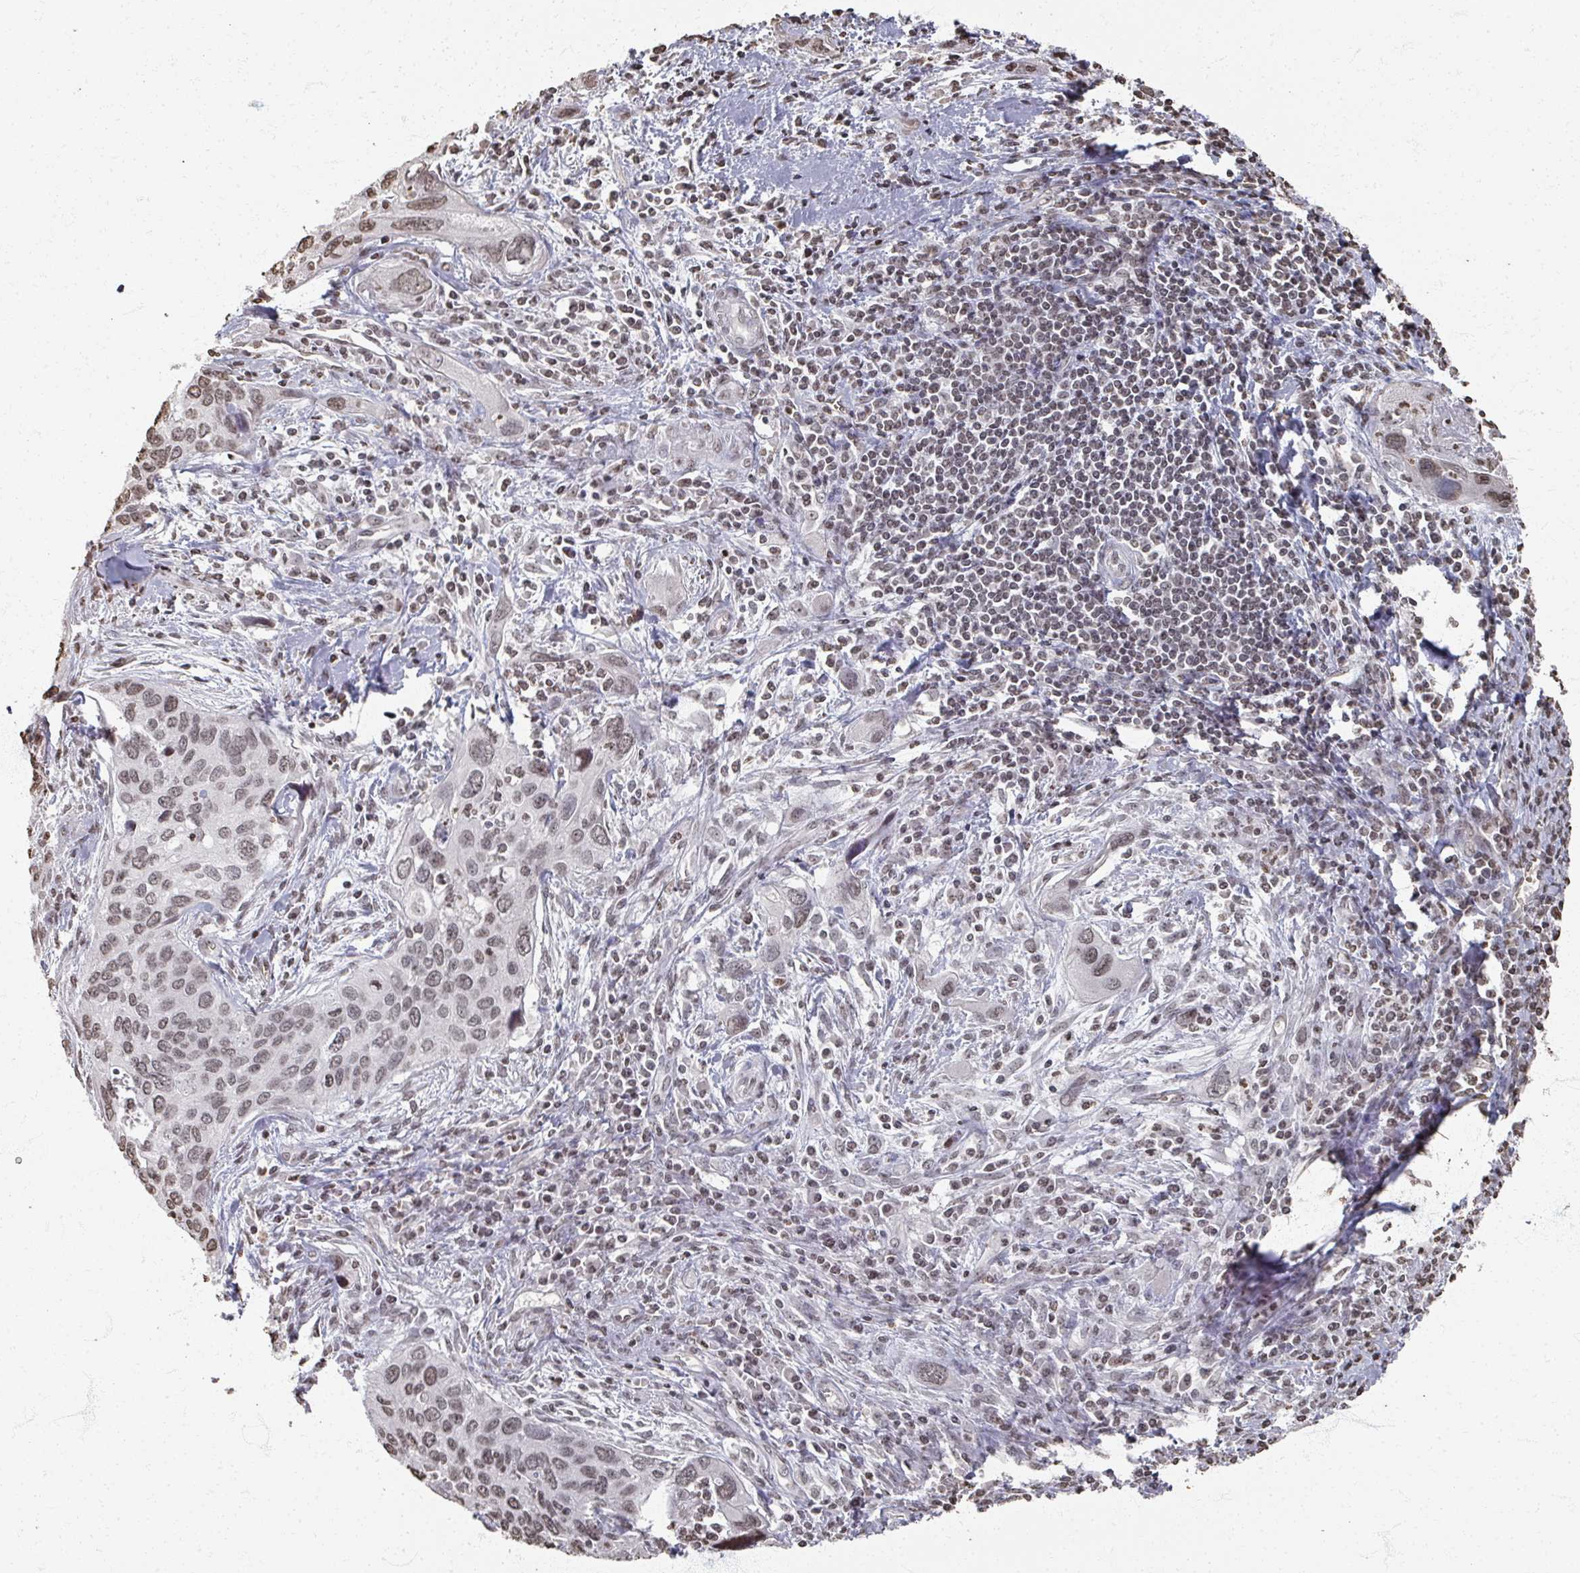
{"staining": {"intensity": "moderate", "quantity": ">75%", "location": "nuclear"}, "tissue": "cervical cancer", "cell_type": "Tumor cells", "image_type": "cancer", "snomed": [{"axis": "morphology", "description": "Squamous cell carcinoma, NOS"}, {"axis": "topography", "description": "Cervix"}], "caption": "An immunohistochemistry image of neoplastic tissue is shown. Protein staining in brown labels moderate nuclear positivity in cervical cancer (squamous cell carcinoma) within tumor cells.", "gene": "DCUN1D5", "patient": {"sex": "female", "age": 55}}